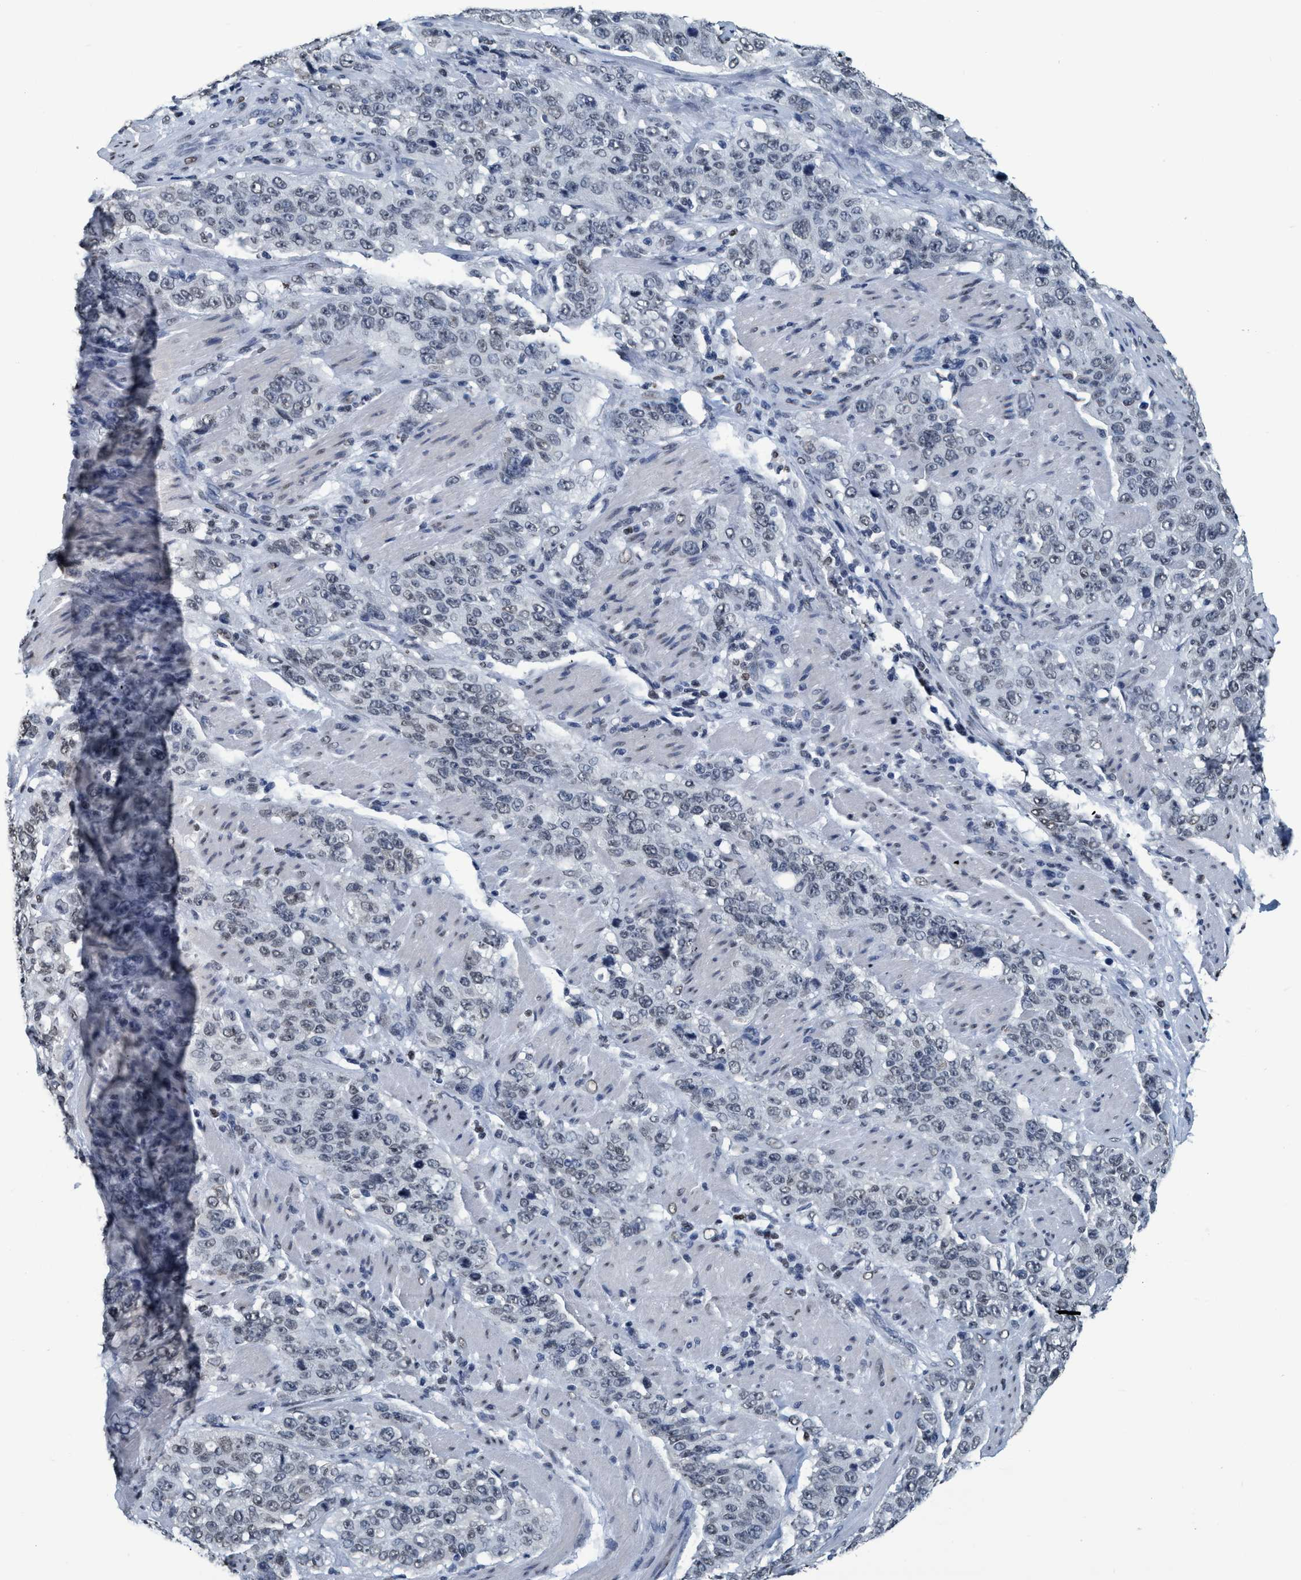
{"staining": {"intensity": "weak", "quantity": "<25%", "location": "nuclear"}, "tissue": "stomach cancer", "cell_type": "Tumor cells", "image_type": "cancer", "snomed": [{"axis": "morphology", "description": "Adenocarcinoma, NOS"}, {"axis": "topography", "description": "Stomach"}], "caption": "An IHC micrograph of adenocarcinoma (stomach) is shown. There is no staining in tumor cells of adenocarcinoma (stomach).", "gene": "CCNE2", "patient": {"sex": "male", "age": 48}}